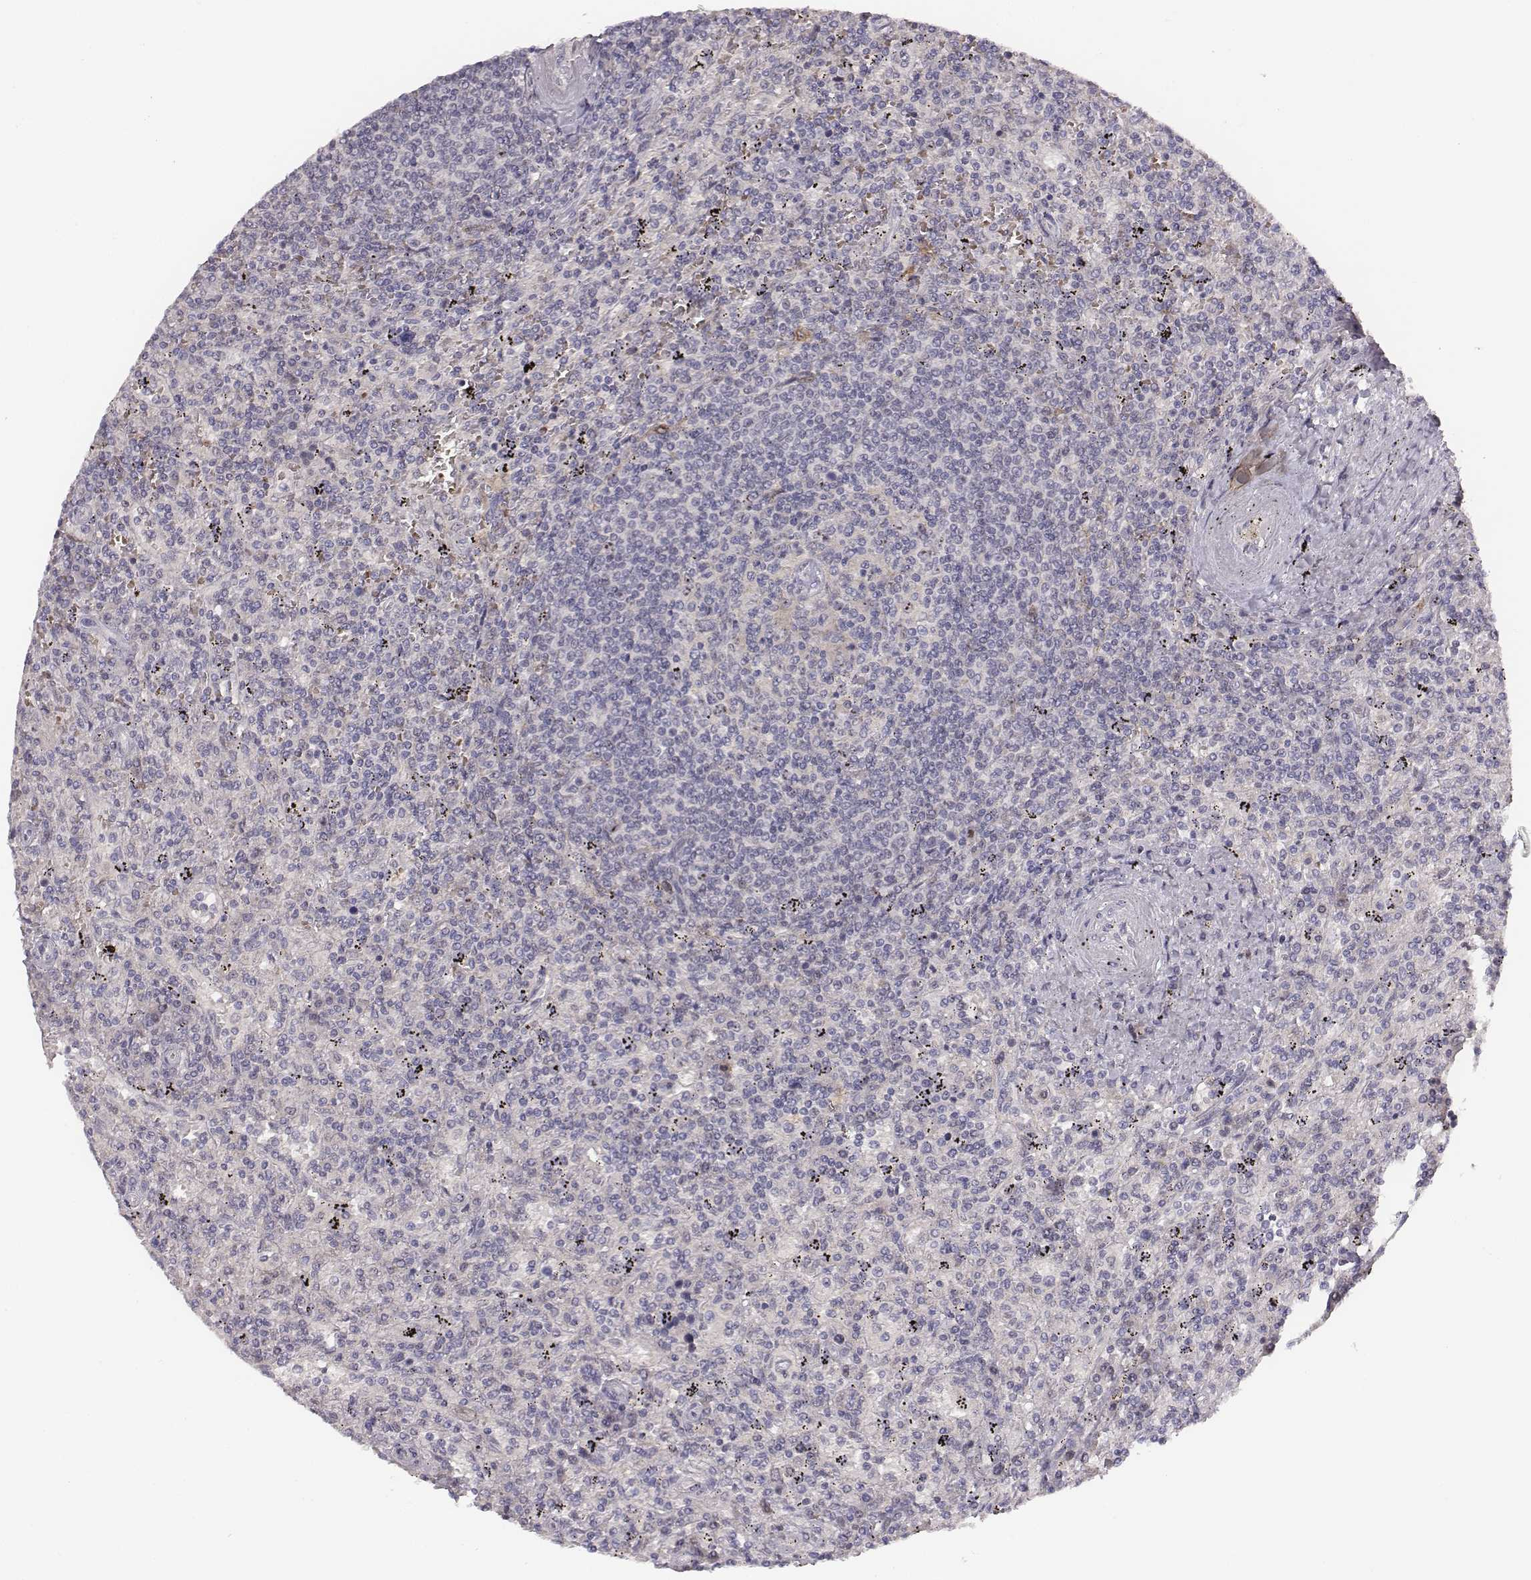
{"staining": {"intensity": "negative", "quantity": "none", "location": "none"}, "tissue": "lymphoma", "cell_type": "Tumor cells", "image_type": "cancer", "snomed": [{"axis": "morphology", "description": "Malignant lymphoma, non-Hodgkin's type, Low grade"}, {"axis": "topography", "description": "Spleen"}], "caption": "Low-grade malignant lymphoma, non-Hodgkin's type was stained to show a protein in brown. There is no significant expression in tumor cells. Brightfield microscopy of immunohistochemistry (IHC) stained with DAB (brown) and hematoxylin (blue), captured at high magnification.", "gene": "NIFK", "patient": {"sex": "male", "age": 62}}